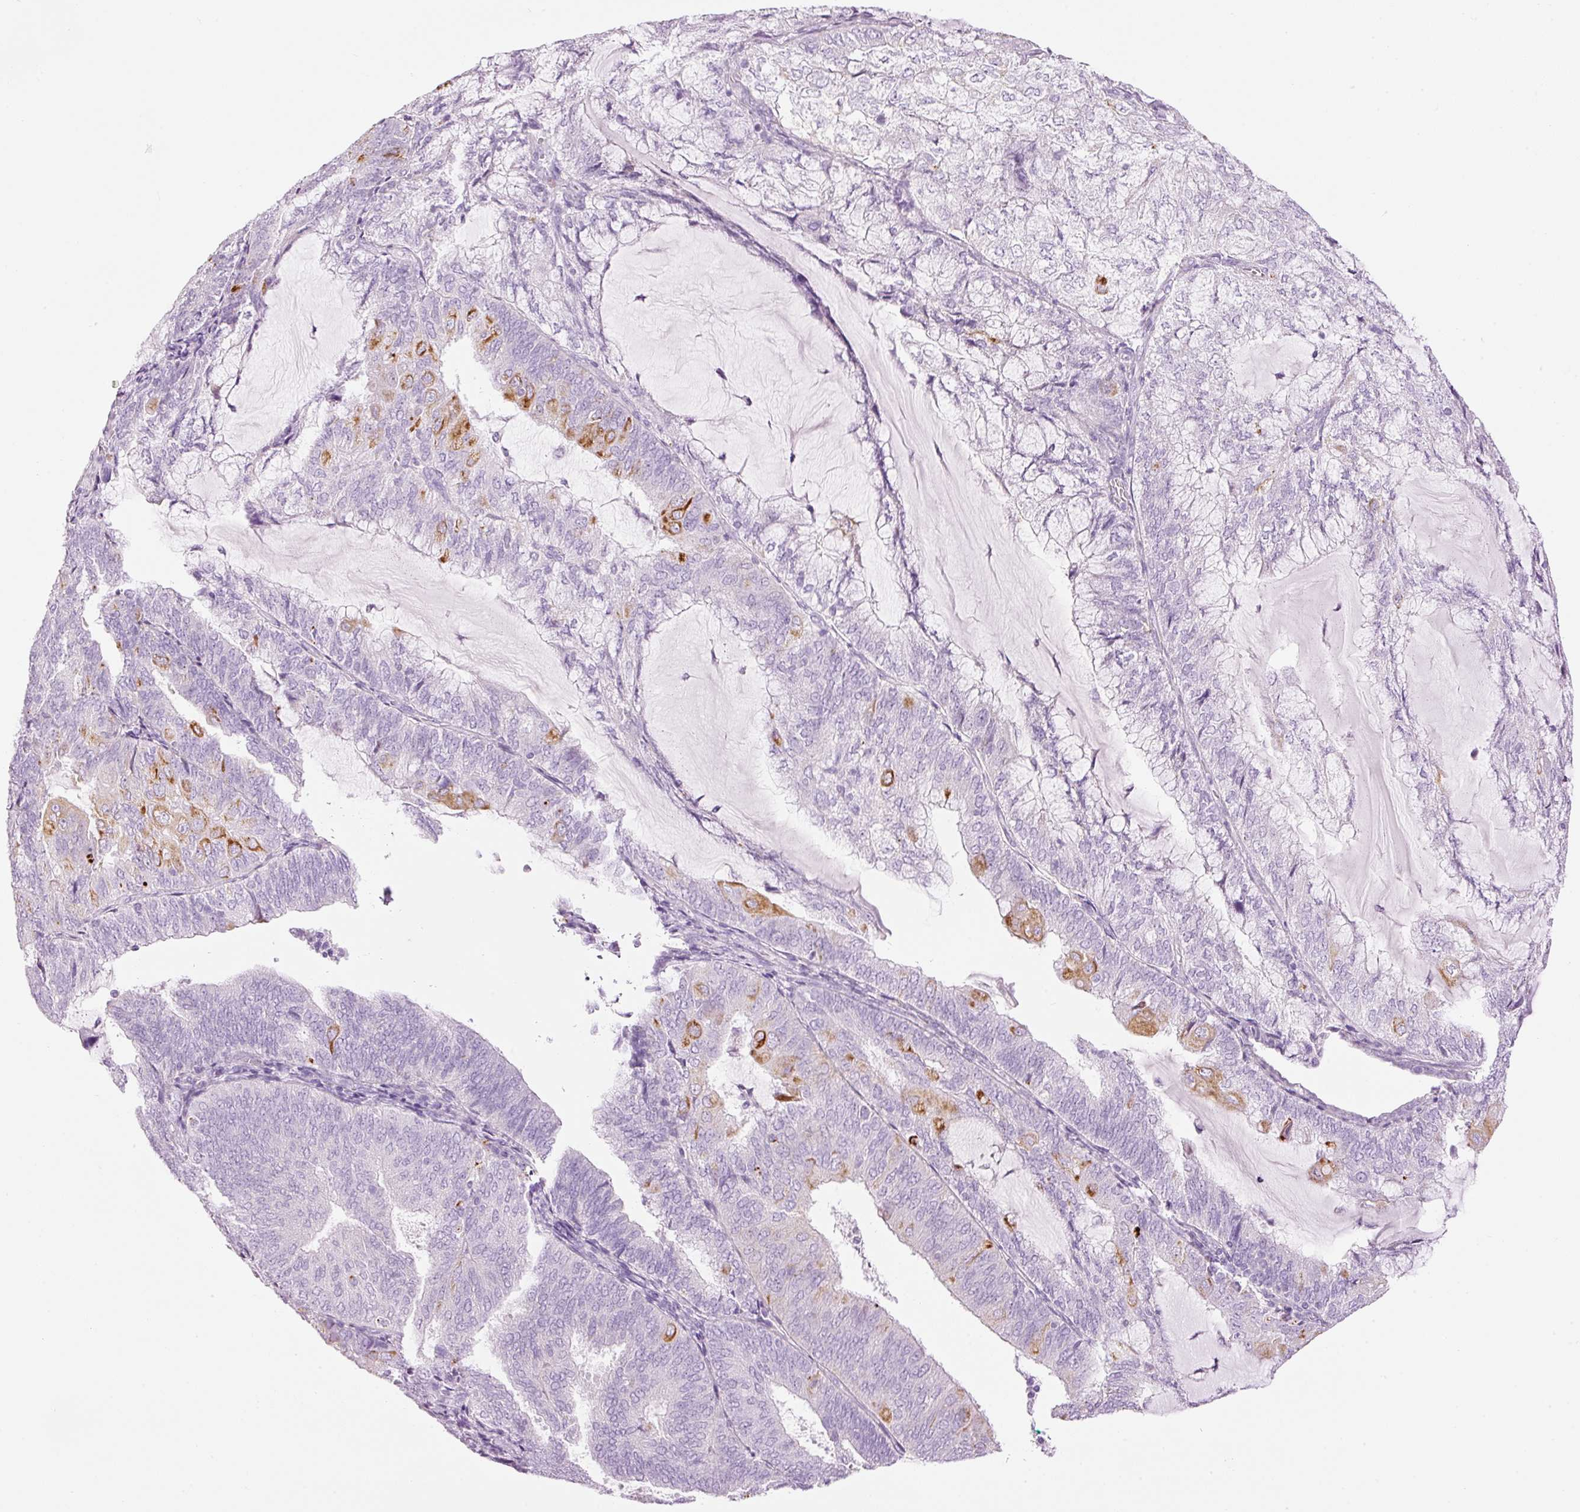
{"staining": {"intensity": "moderate", "quantity": "<25%", "location": "cytoplasmic/membranous"}, "tissue": "endometrial cancer", "cell_type": "Tumor cells", "image_type": "cancer", "snomed": [{"axis": "morphology", "description": "Adenocarcinoma, NOS"}, {"axis": "topography", "description": "Endometrium"}], "caption": "Protein positivity by immunohistochemistry (IHC) demonstrates moderate cytoplasmic/membranous positivity in about <25% of tumor cells in adenocarcinoma (endometrial).", "gene": "CARD16", "patient": {"sex": "female", "age": 81}}